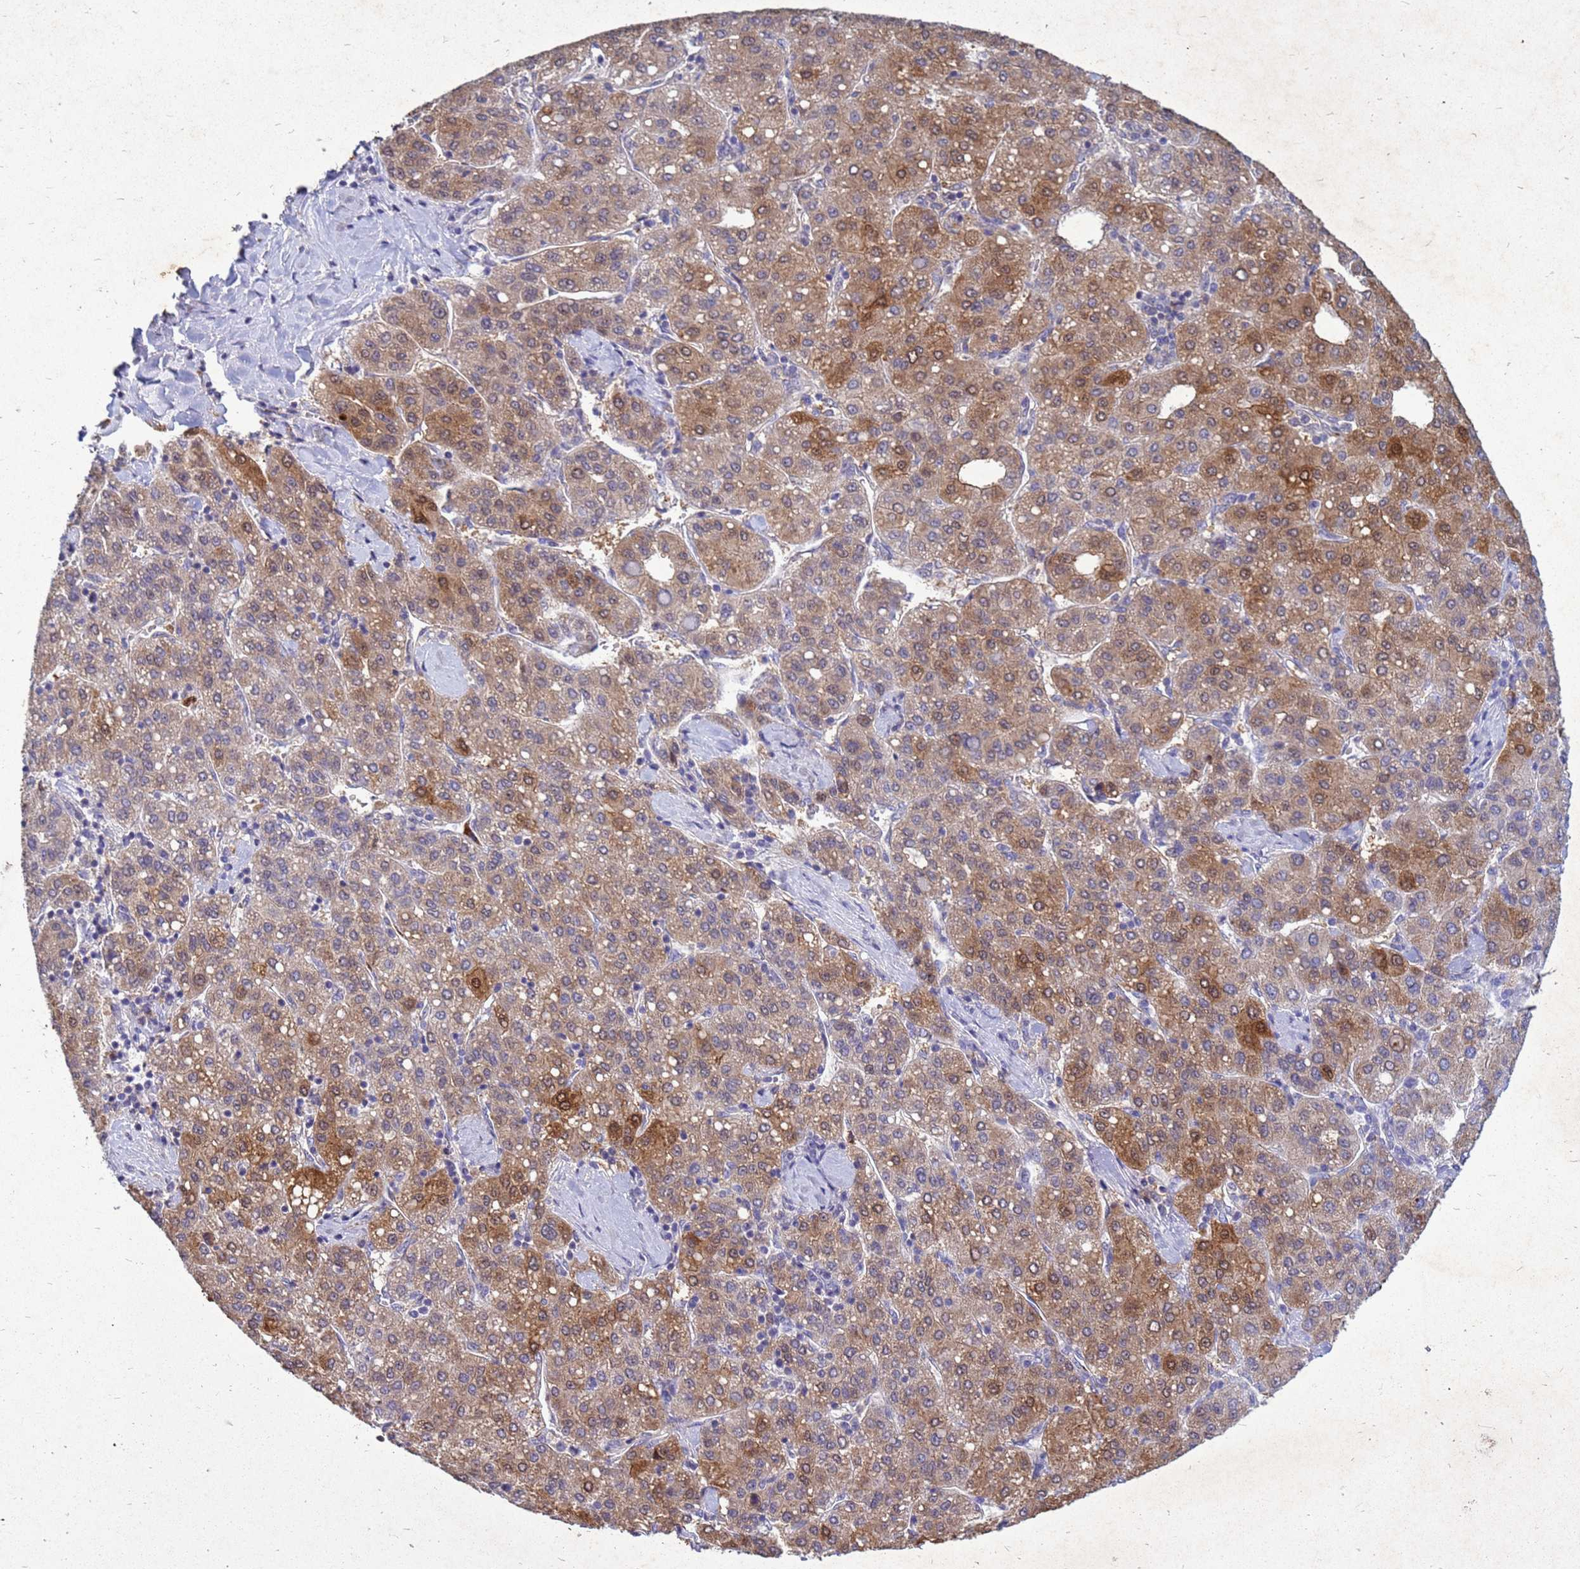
{"staining": {"intensity": "moderate", "quantity": ">75%", "location": "cytoplasmic/membranous,nuclear"}, "tissue": "liver cancer", "cell_type": "Tumor cells", "image_type": "cancer", "snomed": [{"axis": "morphology", "description": "Carcinoma, Hepatocellular, NOS"}, {"axis": "topography", "description": "Liver"}], "caption": "An image of liver cancer (hepatocellular carcinoma) stained for a protein shows moderate cytoplasmic/membranous and nuclear brown staining in tumor cells.", "gene": "AKR1C1", "patient": {"sex": "male", "age": 65}}